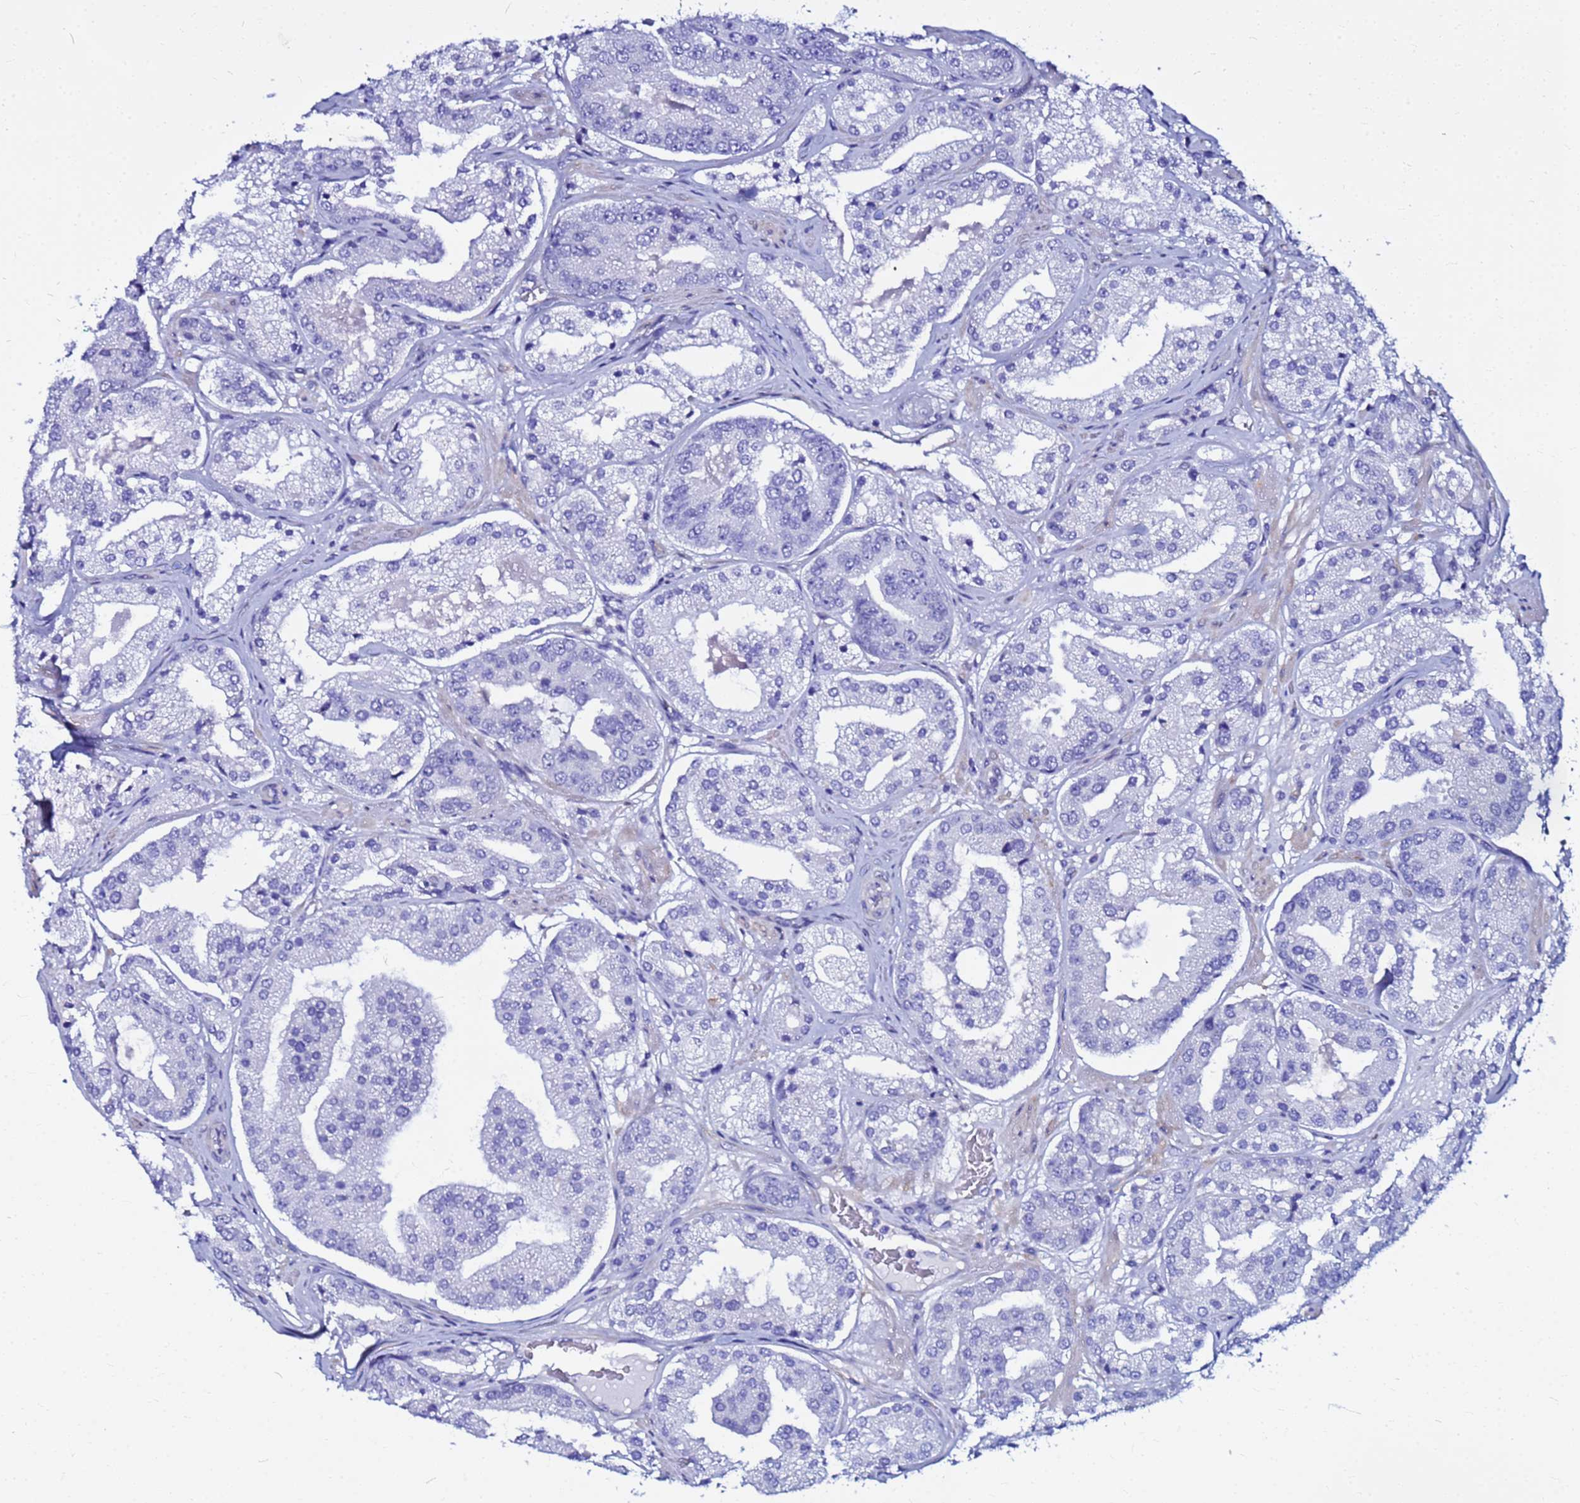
{"staining": {"intensity": "negative", "quantity": "none", "location": "none"}, "tissue": "prostate cancer", "cell_type": "Tumor cells", "image_type": "cancer", "snomed": [{"axis": "morphology", "description": "Adenocarcinoma, High grade"}, {"axis": "topography", "description": "Prostate"}], "caption": "This image is of prostate cancer (adenocarcinoma (high-grade)) stained with immunohistochemistry to label a protein in brown with the nuclei are counter-stained blue. There is no staining in tumor cells.", "gene": "JRKL", "patient": {"sex": "male", "age": 63}}